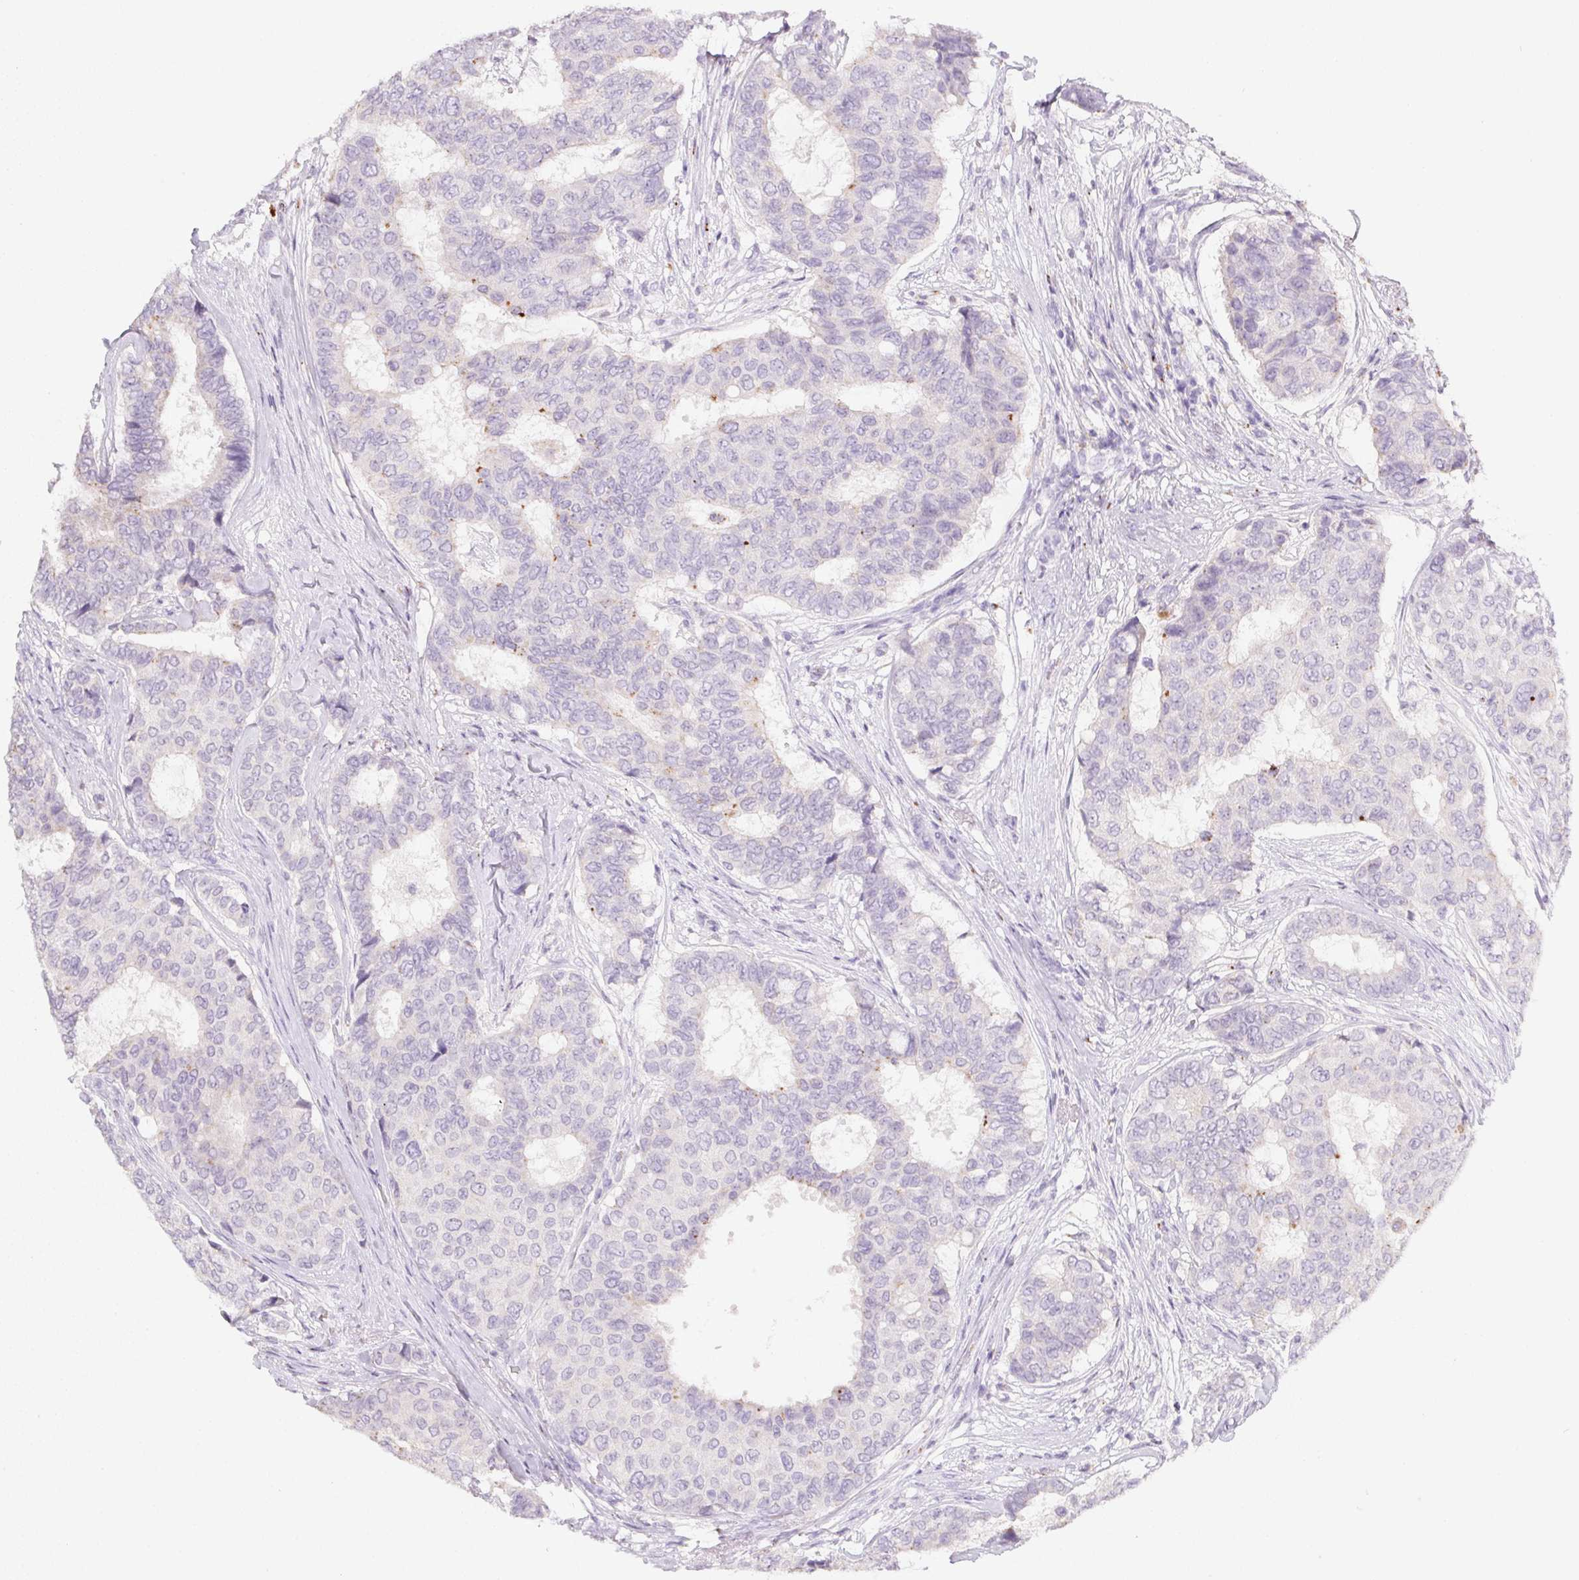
{"staining": {"intensity": "negative", "quantity": "none", "location": "none"}, "tissue": "breast cancer", "cell_type": "Tumor cells", "image_type": "cancer", "snomed": [{"axis": "morphology", "description": "Duct carcinoma"}, {"axis": "topography", "description": "Breast"}], "caption": "There is no significant positivity in tumor cells of breast intraductal carcinoma.", "gene": "DCD", "patient": {"sex": "female", "age": 75}}